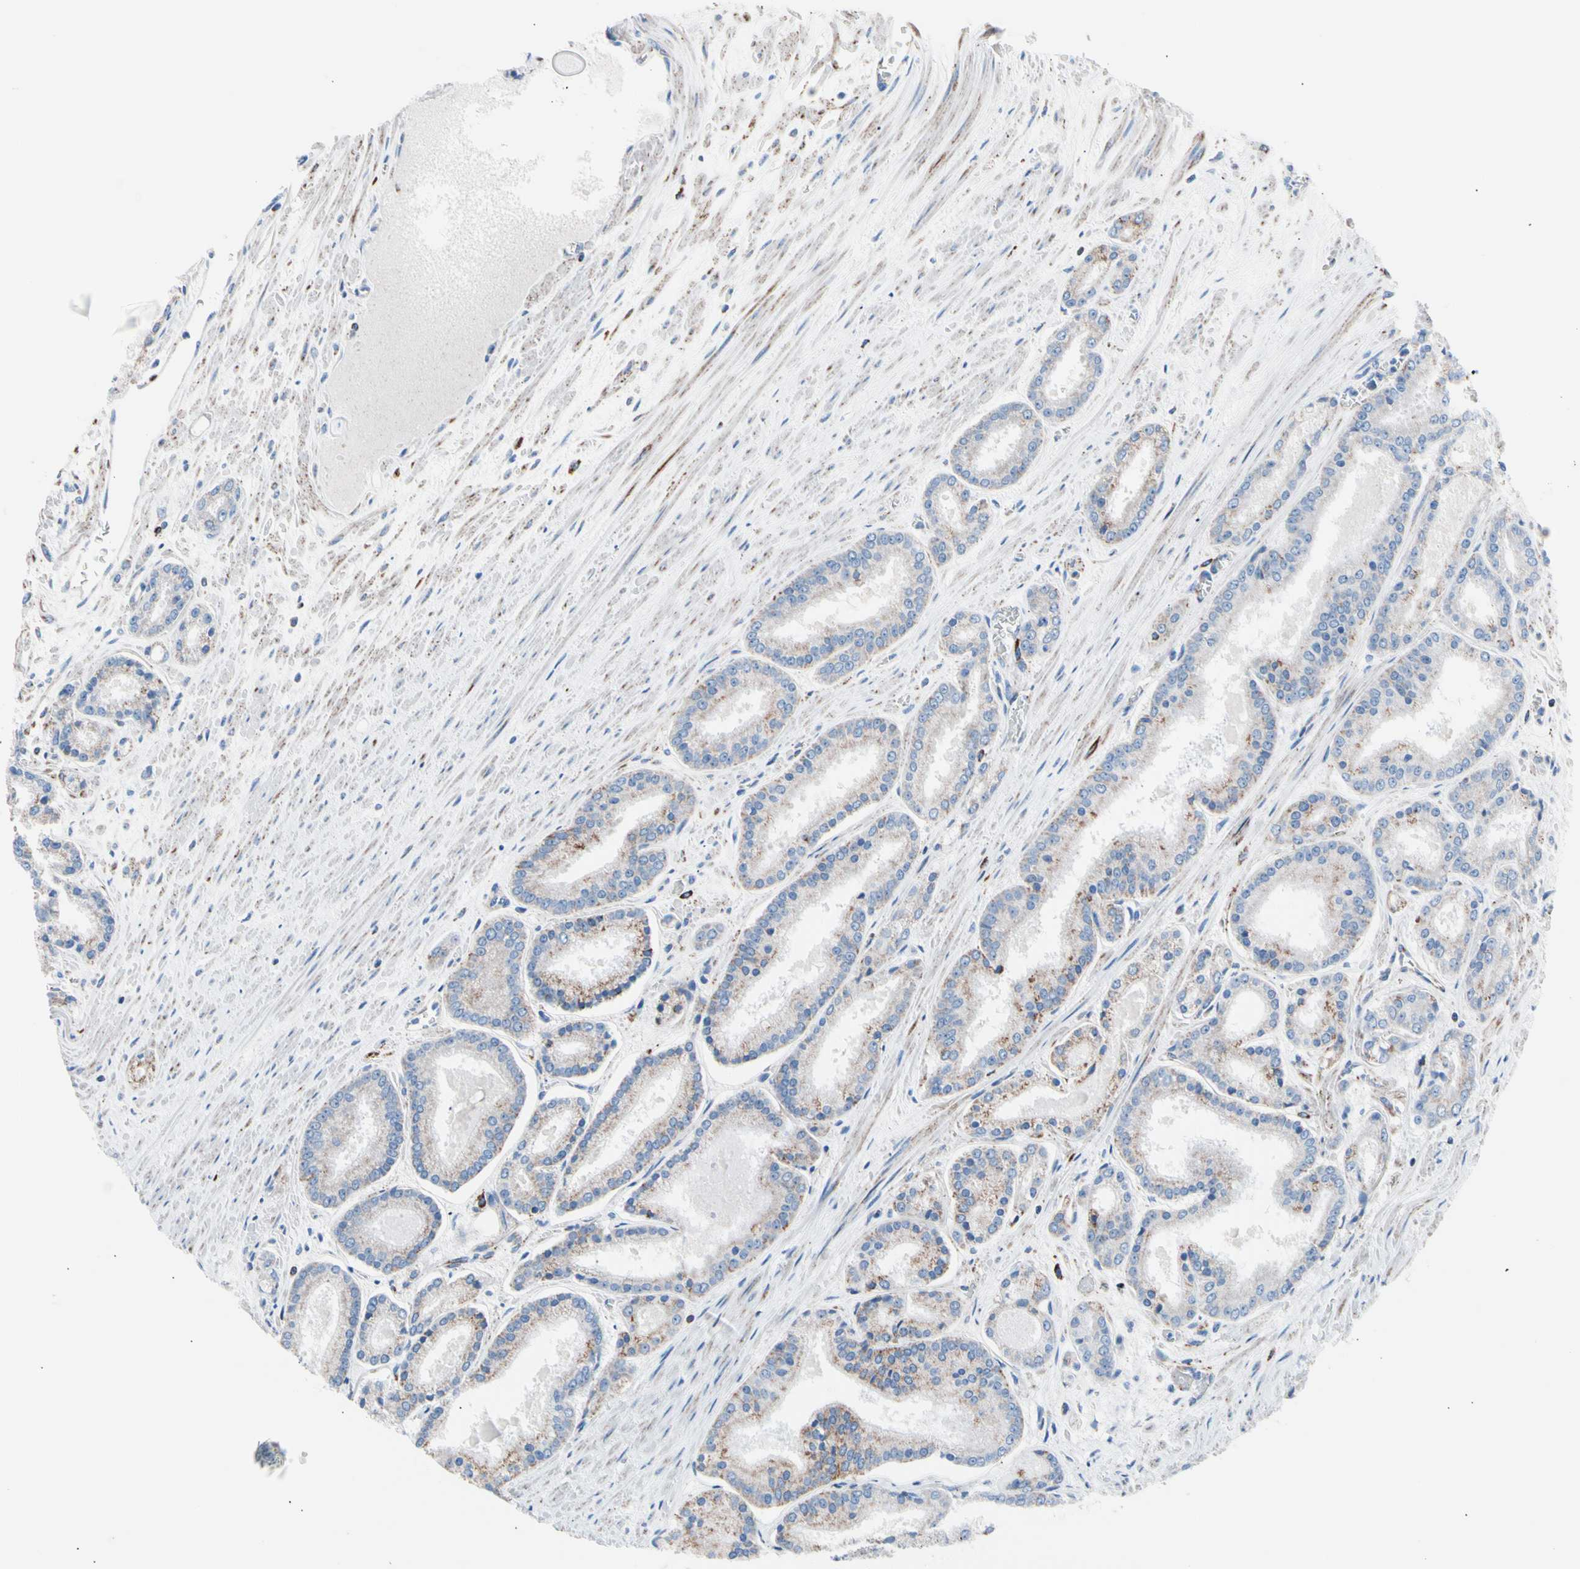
{"staining": {"intensity": "weak", "quantity": ">75%", "location": "cytoplasmic/membranous"}, "tissue": "prostate cancer", "cell_type": "Tumor cells", "image_type": "cancer", "snomed": [{"axis": "morphology", "description": "Adenocarcinoma, Low grade"}, {"axis": "topography", "description": "Prostate"}], "caption": "DAB (3,3'-diaminobenzidine) immunohistochemical staining of prostate cancer shows weak cytoplasmic/membranous protein positivity in about >75% of tumor cells.", "gene": "HK1", "patient": {"sex": "male", "age": 59}}